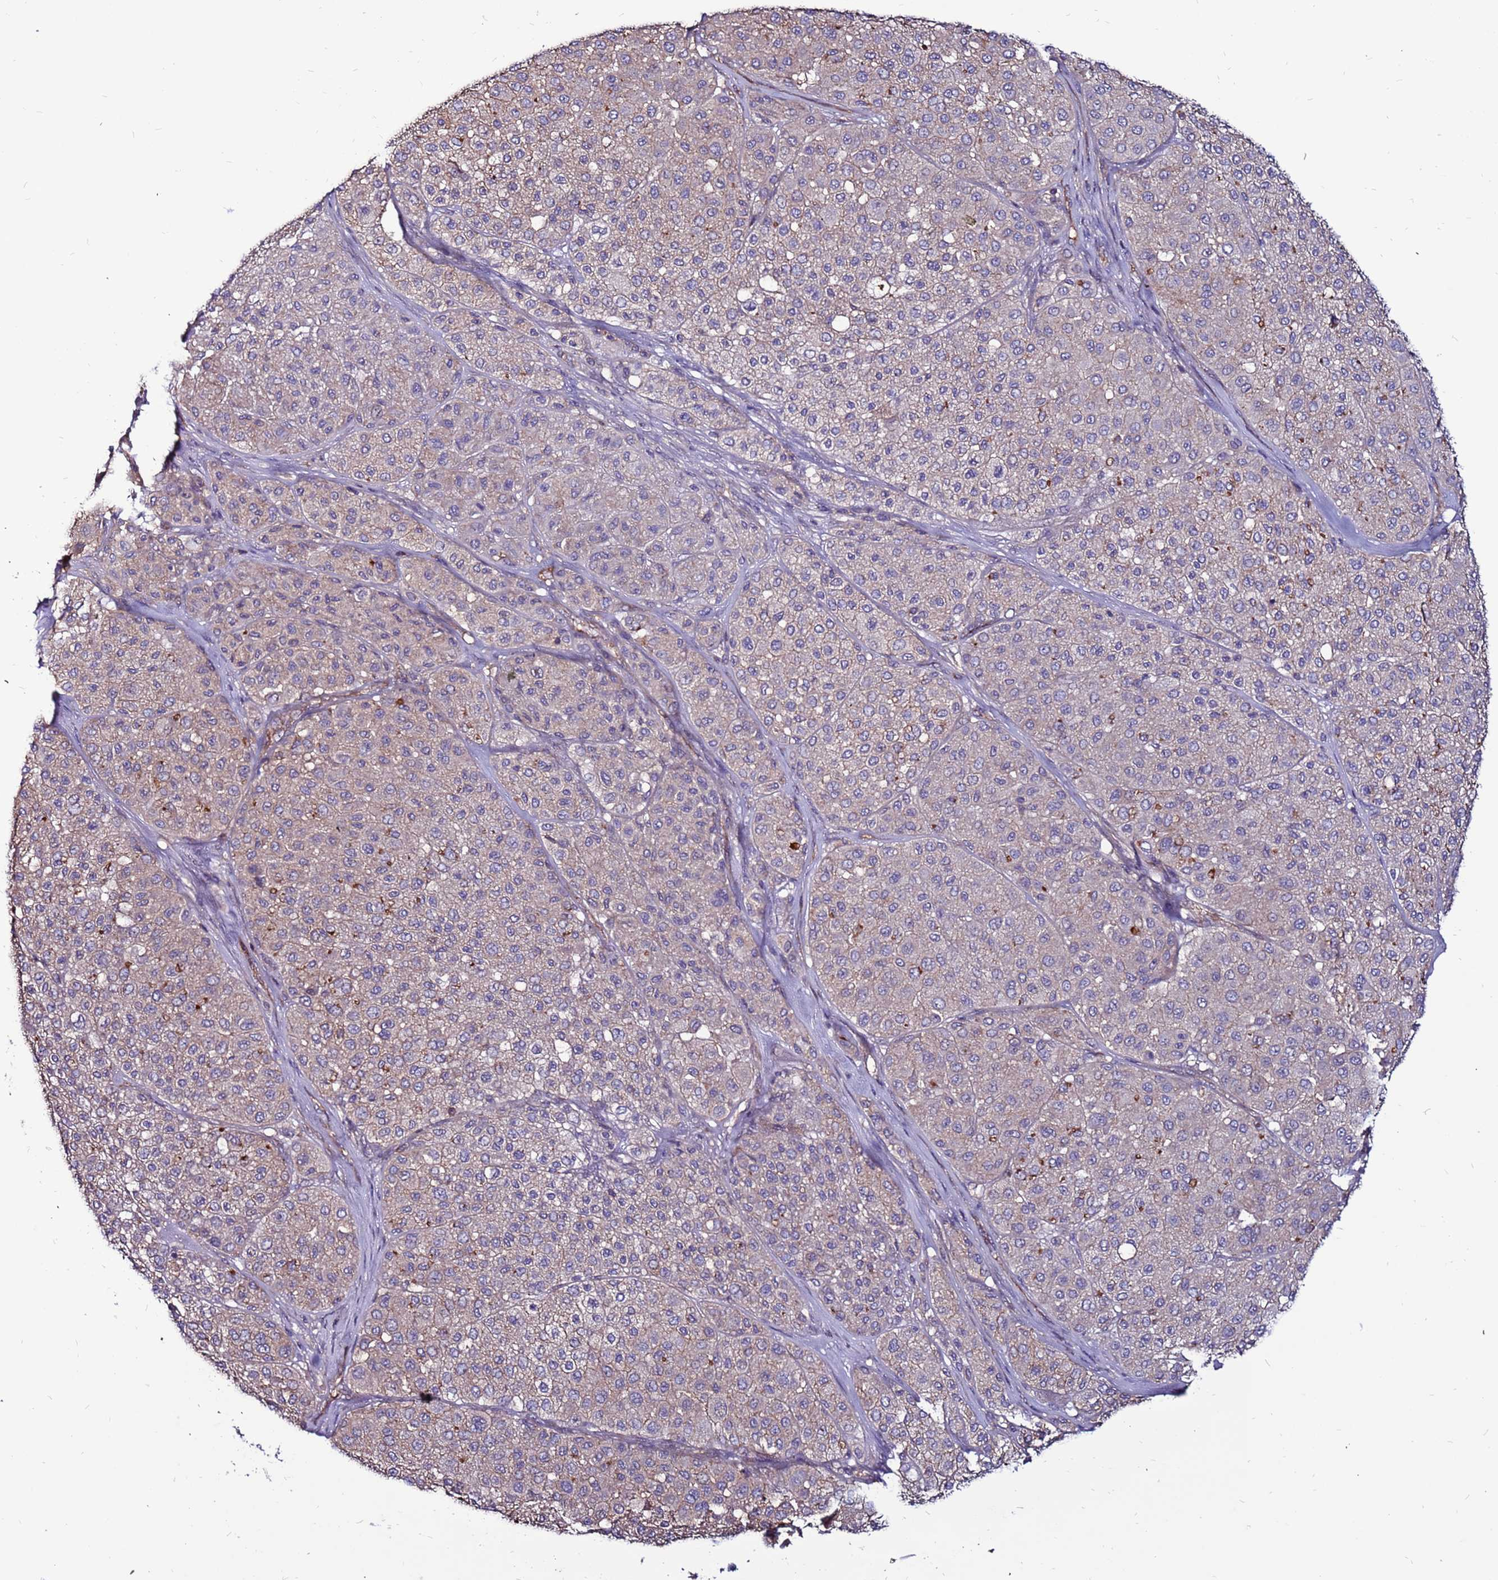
{"staining": {"intensity": "weak", "quantity": "25%-75%", "location": "cytoplasmic/membranous"}, "tissue": "melanoma", "cell_type": "Tumor cells", "image_type": "cancer", "snomed": [{"axis": "morphology", "description": "Malignant melanoma, Metastatic site"}, {"axis": "topography", "description": "Smooth muscle"}], "caption": "There is low levels of weak cytoplasmic/membranous positivity in tumor cells of malignant melanoma (metastatic site), as demonstrated by immunohistochemical staining (brown color).", "gene": "NRN1L", "patient": {"sex": "male", "age": 41}}